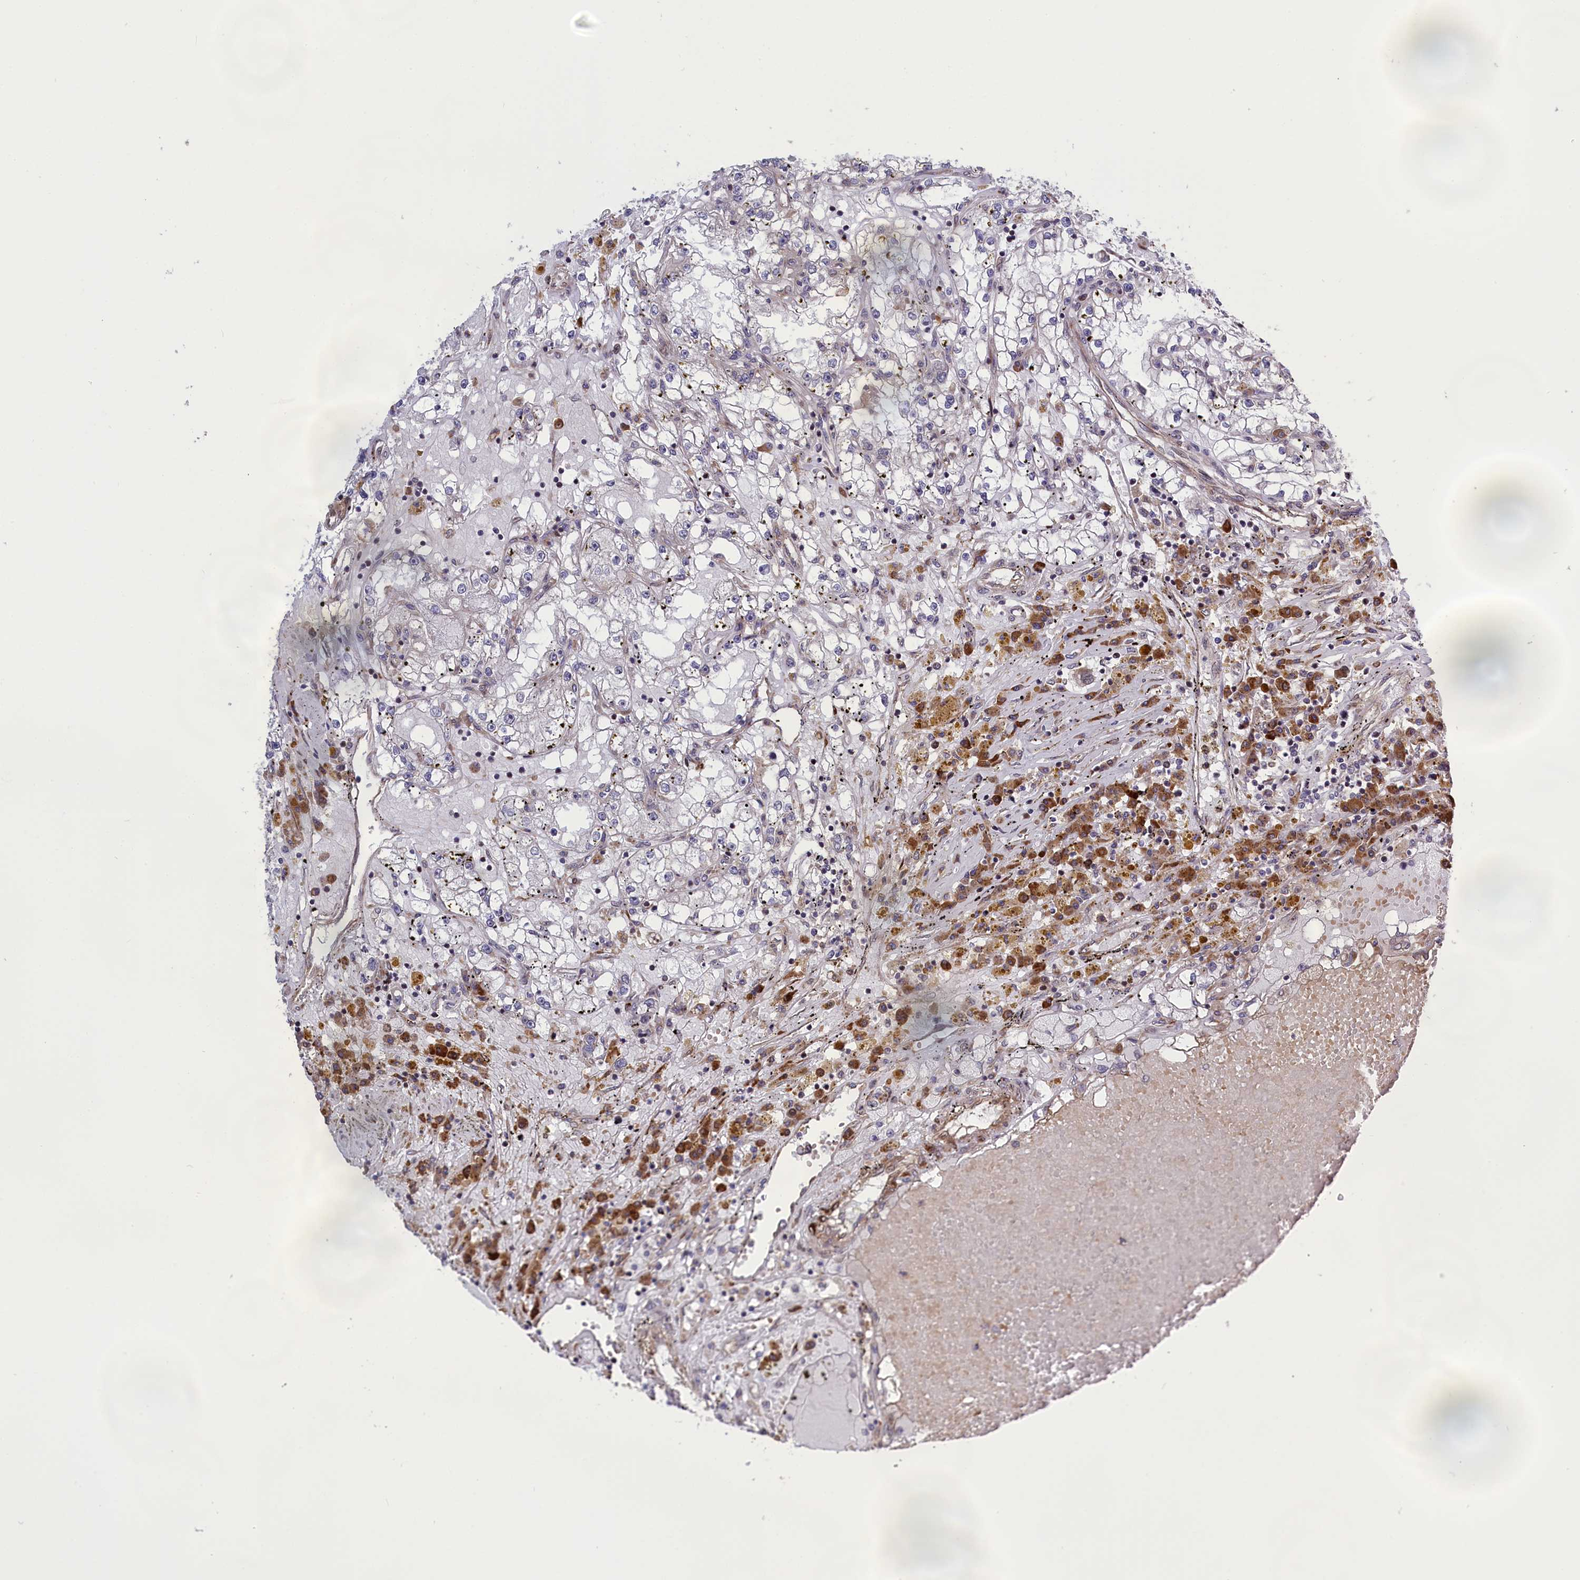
{"staining": {"intensity": "negative", "quantity": "none", "location": "none"}, "tissue": "renal cancer", "cell_type": "Tumor cells", "image_type": "cancer", "snomed": [{"axis": "morphology", "description": "Adenocarcinoma, NOS"}, {"axis": "topography", "description": "Kidney"}], "caption": "Immunohistochemistry (IHC) image of neoplastic tissue: renal adenocarcinoma stained with DAB (3,3'-diaminobenzidine) shows no significant protein expression in tumor cells. The staining was performed using DAB (3,3'-diaminobenzidine) to visualize the protein expression in brown, while the nuclei were stained in blue with hematoxylin (Magnification: 20x).", "gene": "DDX60L", "patient": {"sex": "male", "age": 56}}